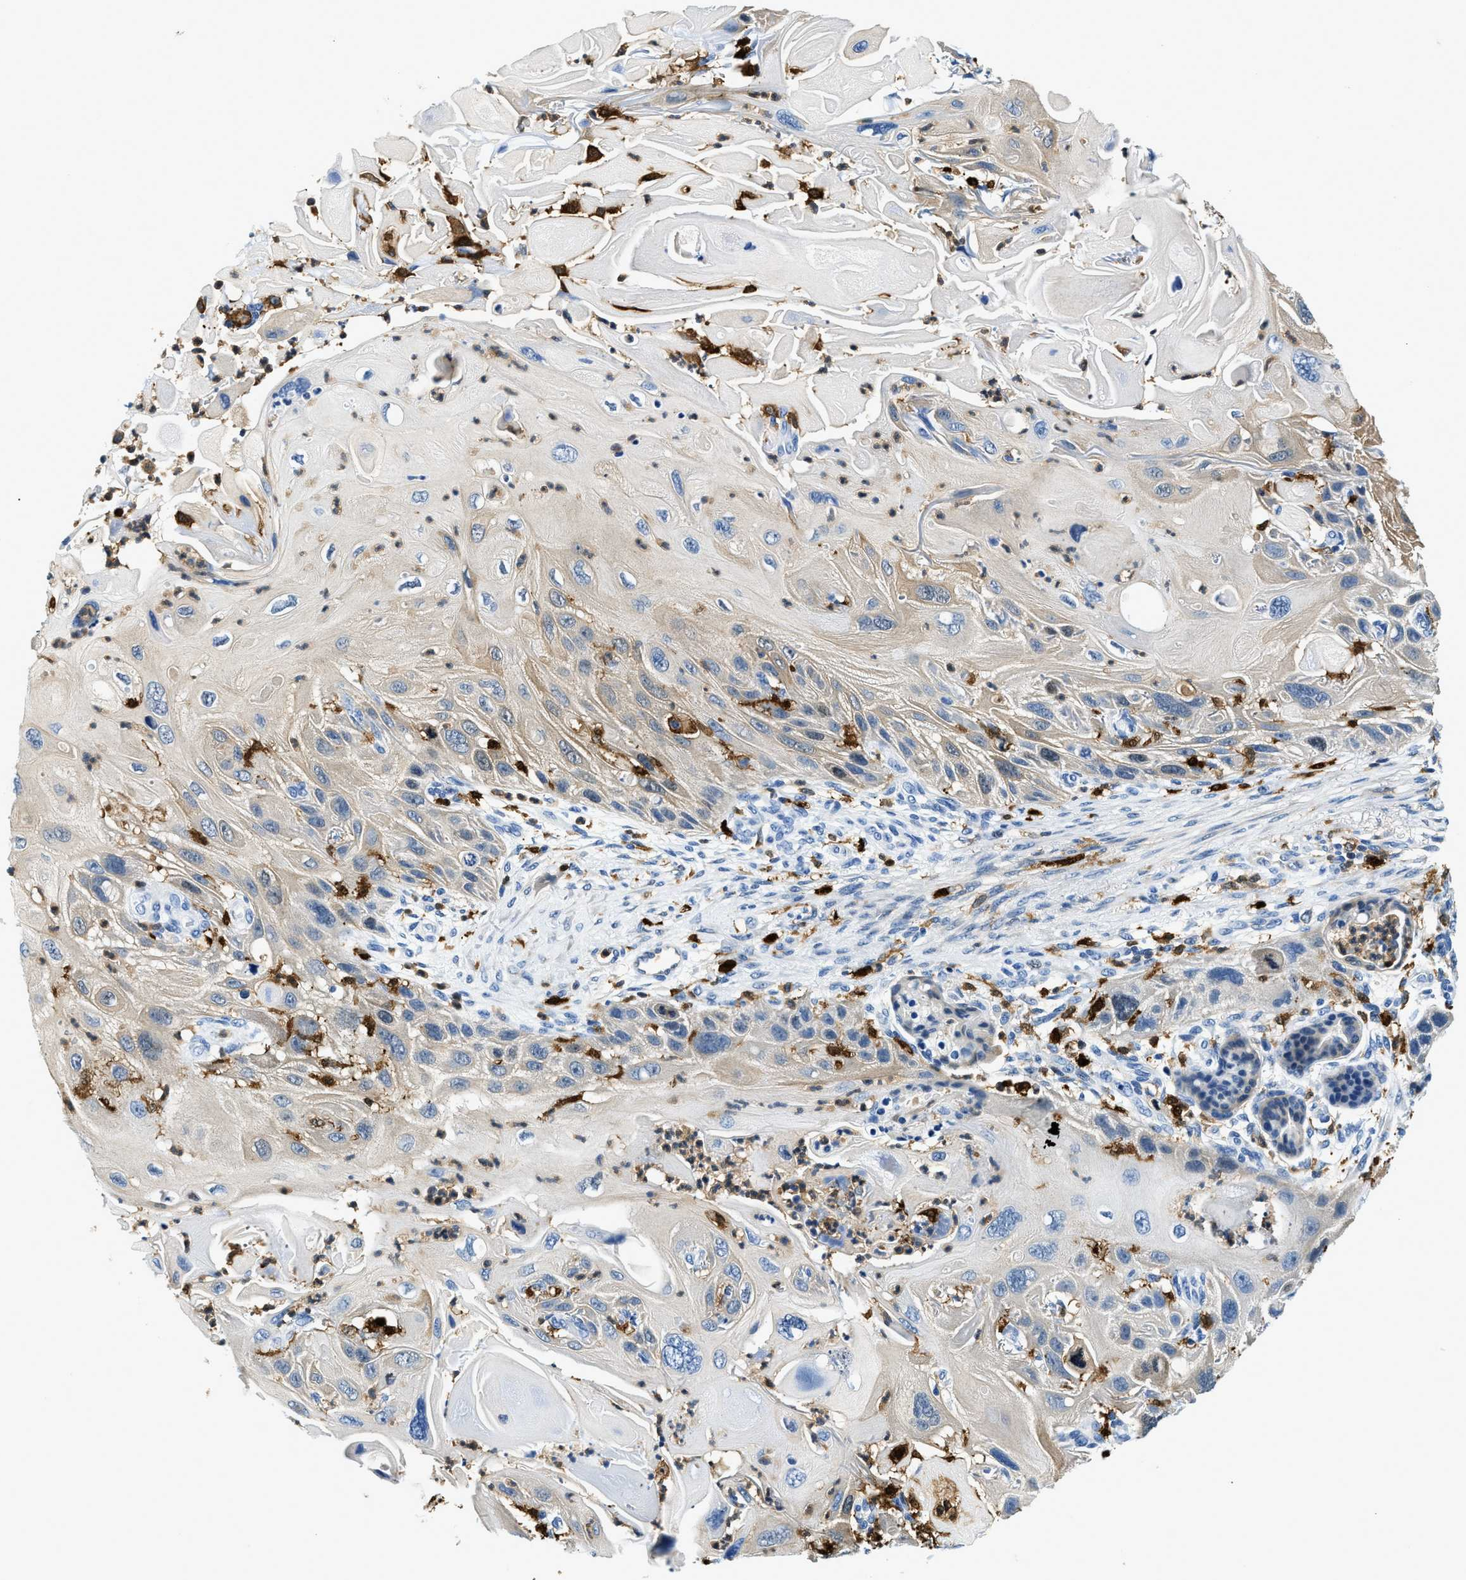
{"staining": {"intensity": "weak", "quantity": "25%-75%", "location": "cytoplasmic/membranous"}, "tissue": "skin cancer", "cell_type": "Tumor cells", "image_type": "cancer", "snomed": [{"axis": "morphology", "description": "Squamous cell carcinoma, NOS"}, {"axis": "topography", "description": "Skin"}], "caption": "Immunohistochemical staining of skin cancer shows low levels of weak cytoplasmic/membranous protein positivity in about 25%-75% of tumor cells. (Brightfield microscopy of DAB IHC at high magnification).", "gene": "CAPG", "patient": {"sex": "female", "age": 77}}